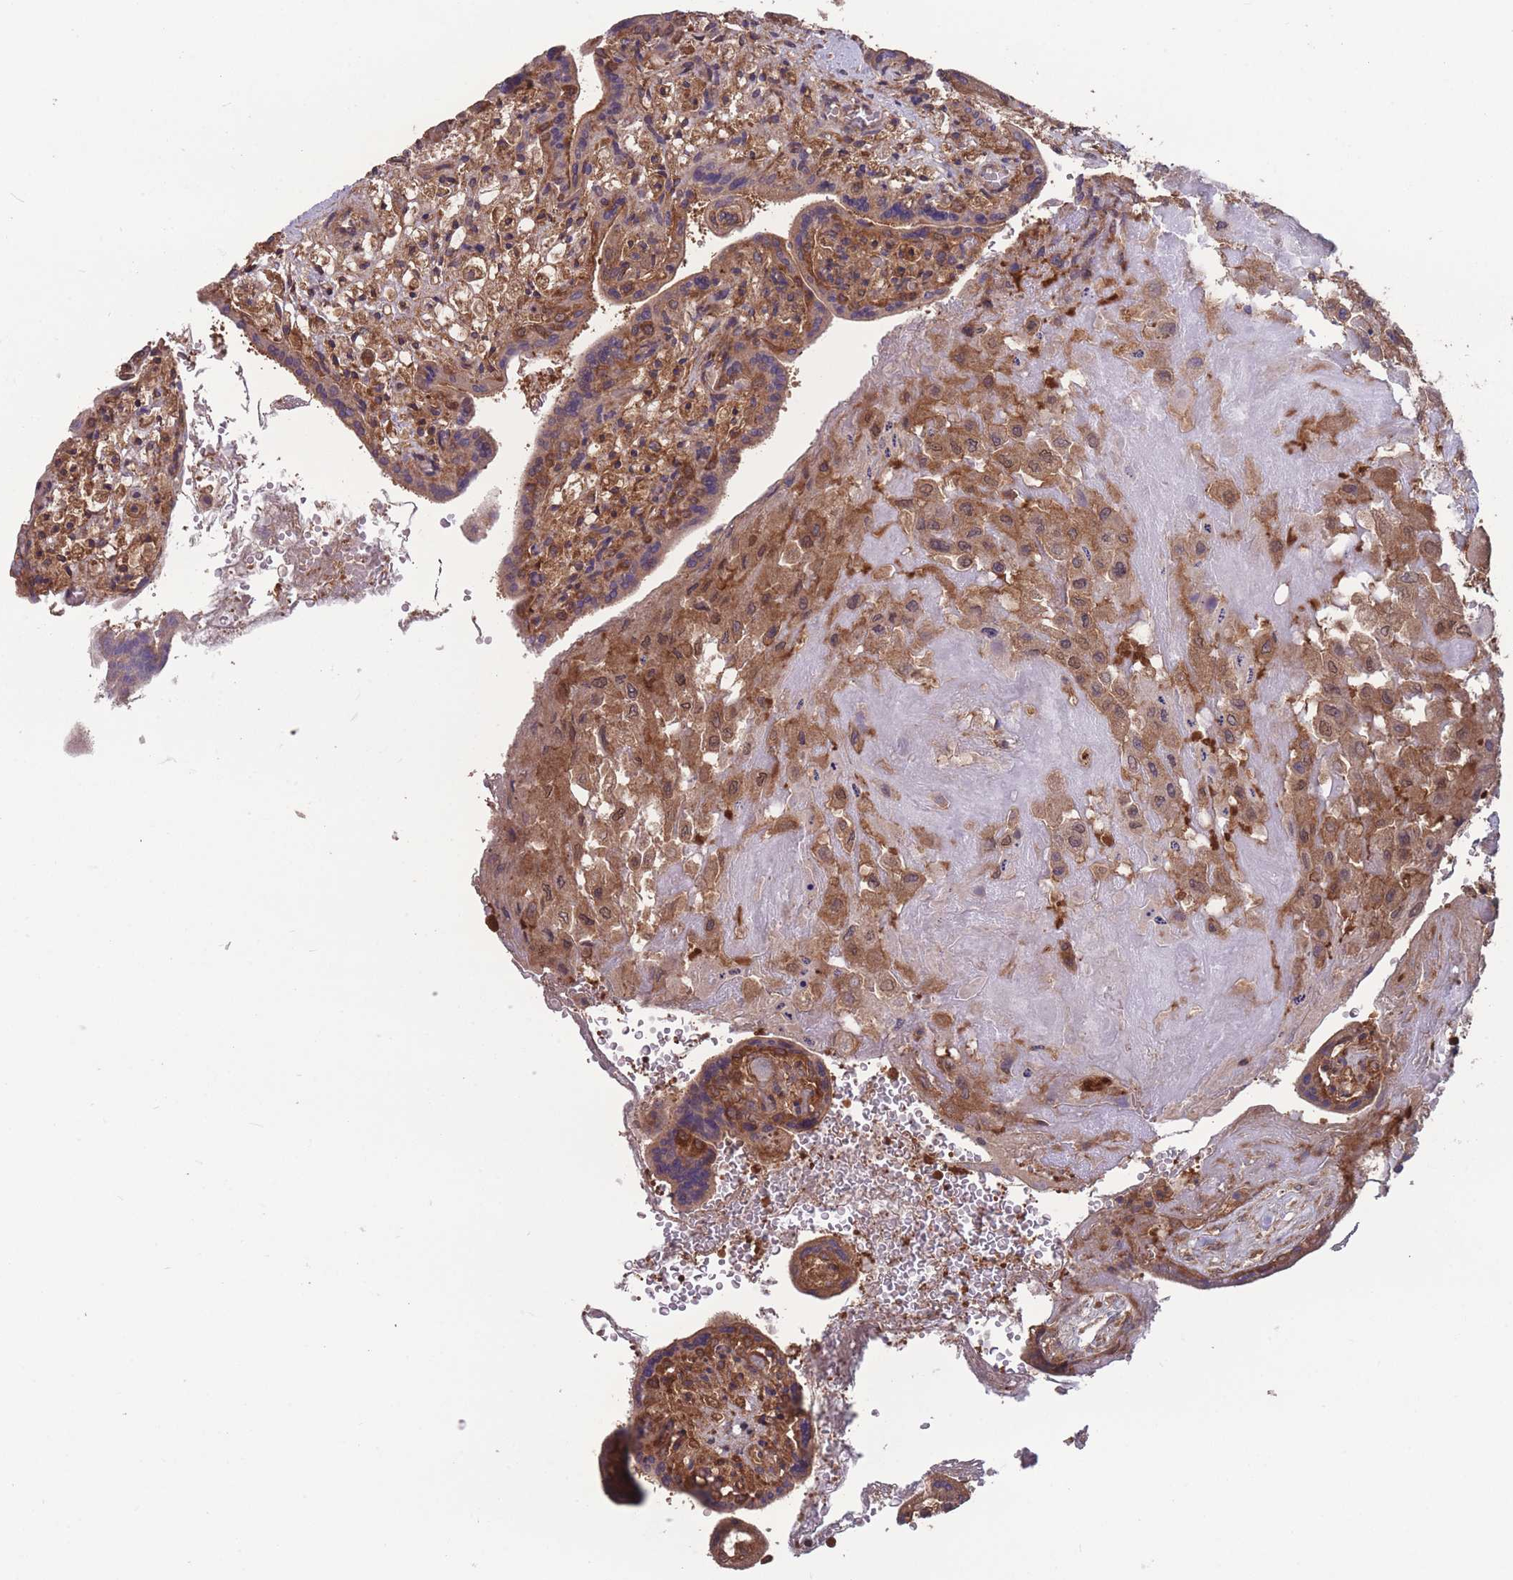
{"staining": {"intensity": "moderate", "quantity": ">75%", "location": "cytoplasmic/membranous"}, "tissue": "placenta", "cell_type": "Decidual cells", "image_type": "normal", "snomed": [{"axis": "morphology", "description": "Normal tissue, NOS"}, {"axis": "topography", "description": "Placenta"}], "caption": "Decidual cells demonstrate medium levels of moderate cytoplasmic/membranous expression in approximately >75% of cells in benign placenta.", "gene": "ZPR1", "patient": {"sex": "female", "age": 37}}